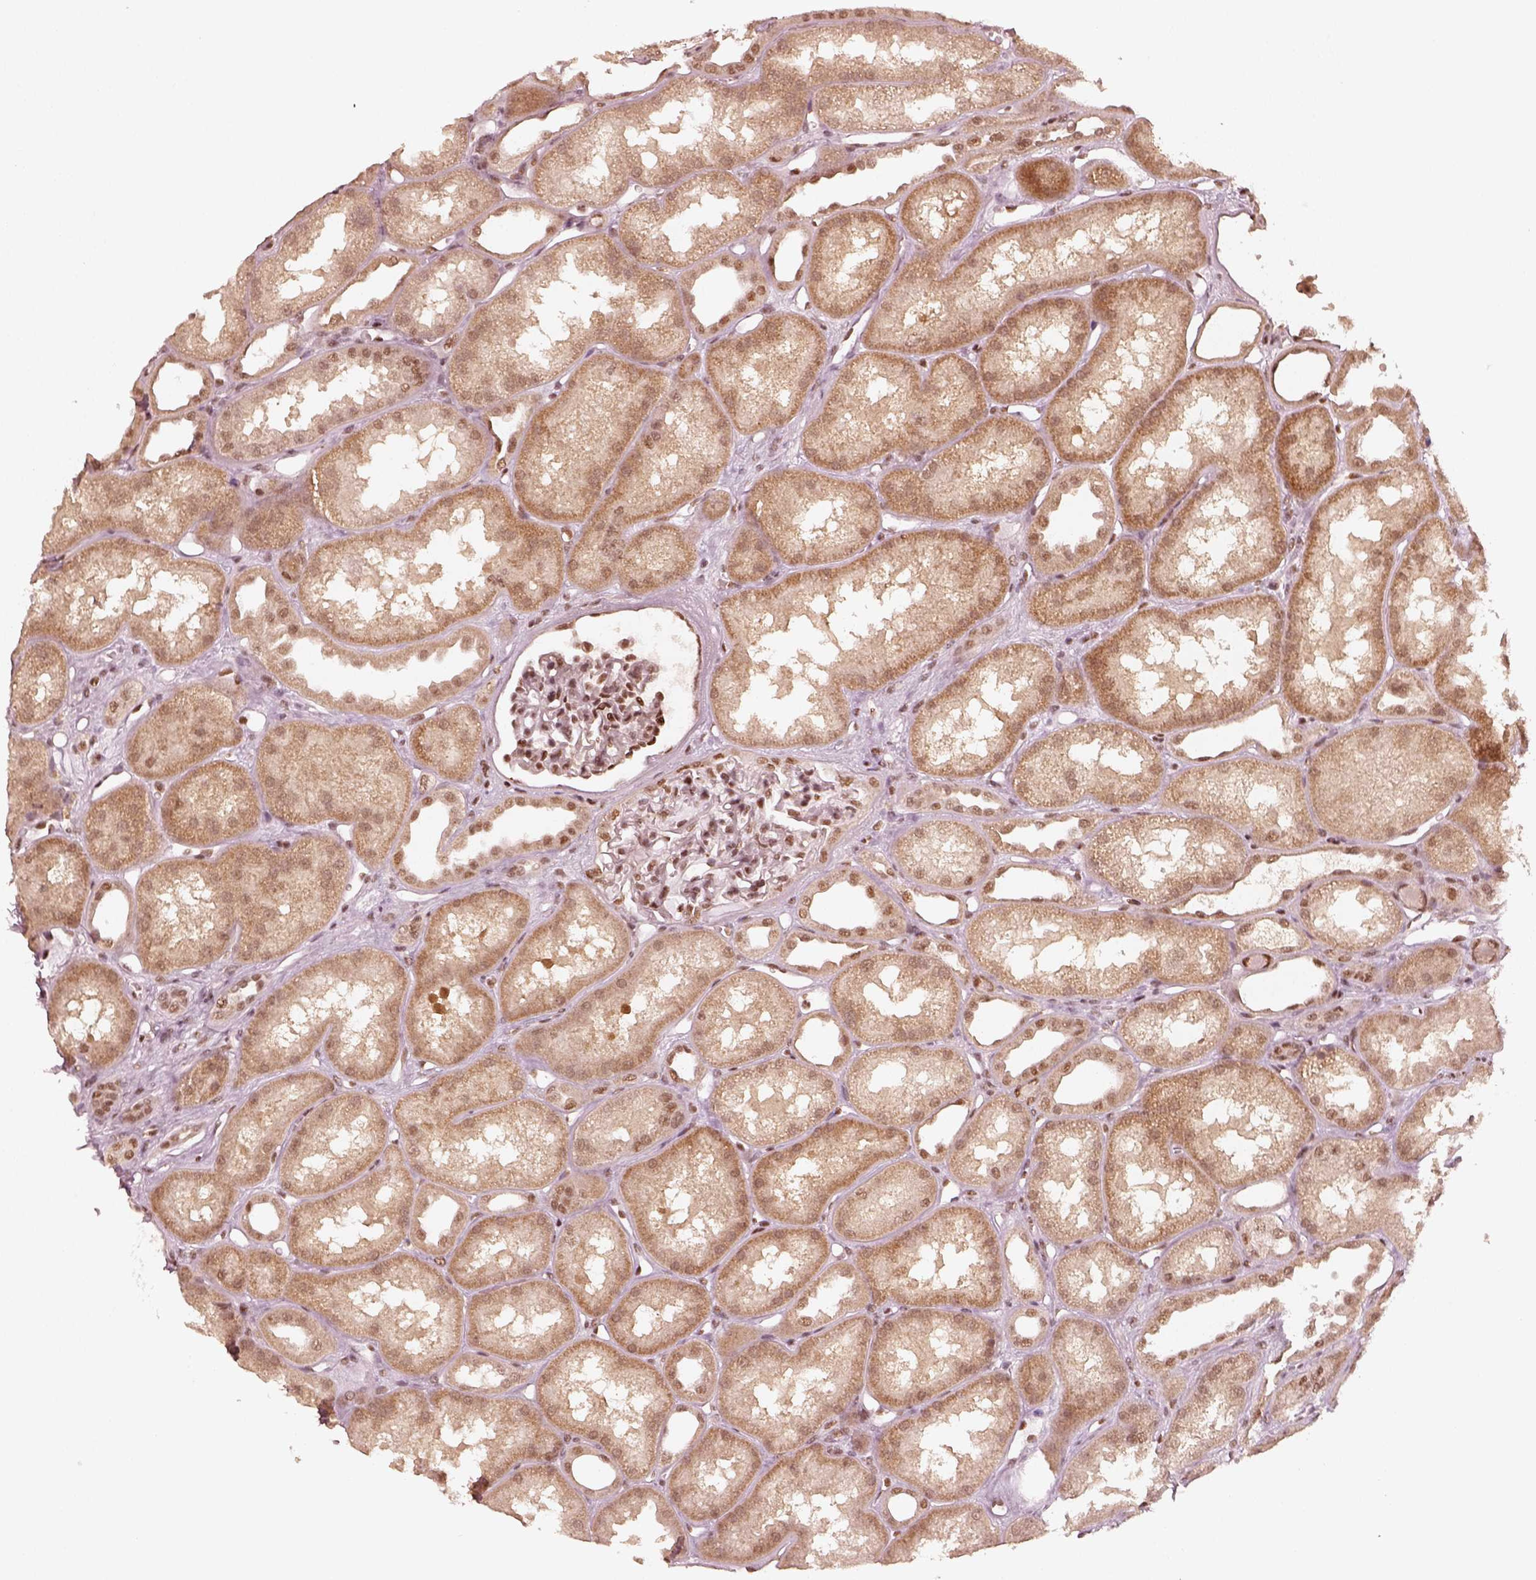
{"staining": {"intensity": "moderate", "quantity": "25%-75%", "location": "nuclear"}, "tissue": "kidney", "cell_type": "Cells in glomeruli", "image_type": "normal", "snomed": [{"axis": "morphology", "description": "Normal tissue, NOS"}, {"axis": "topography", "description": "Kidney"}], "caption": "Protein expression analysis of benign human kidney reveals moderate nuclear staining in approximately 25%-75% of cells in glomeruli. The staining was performed using DAB, with brown indicating positive protein expression. Nuclei are stained blue with hematoxylin.", "gene": "GMEB2", "patient": {"sex": "male", "age": 61}}